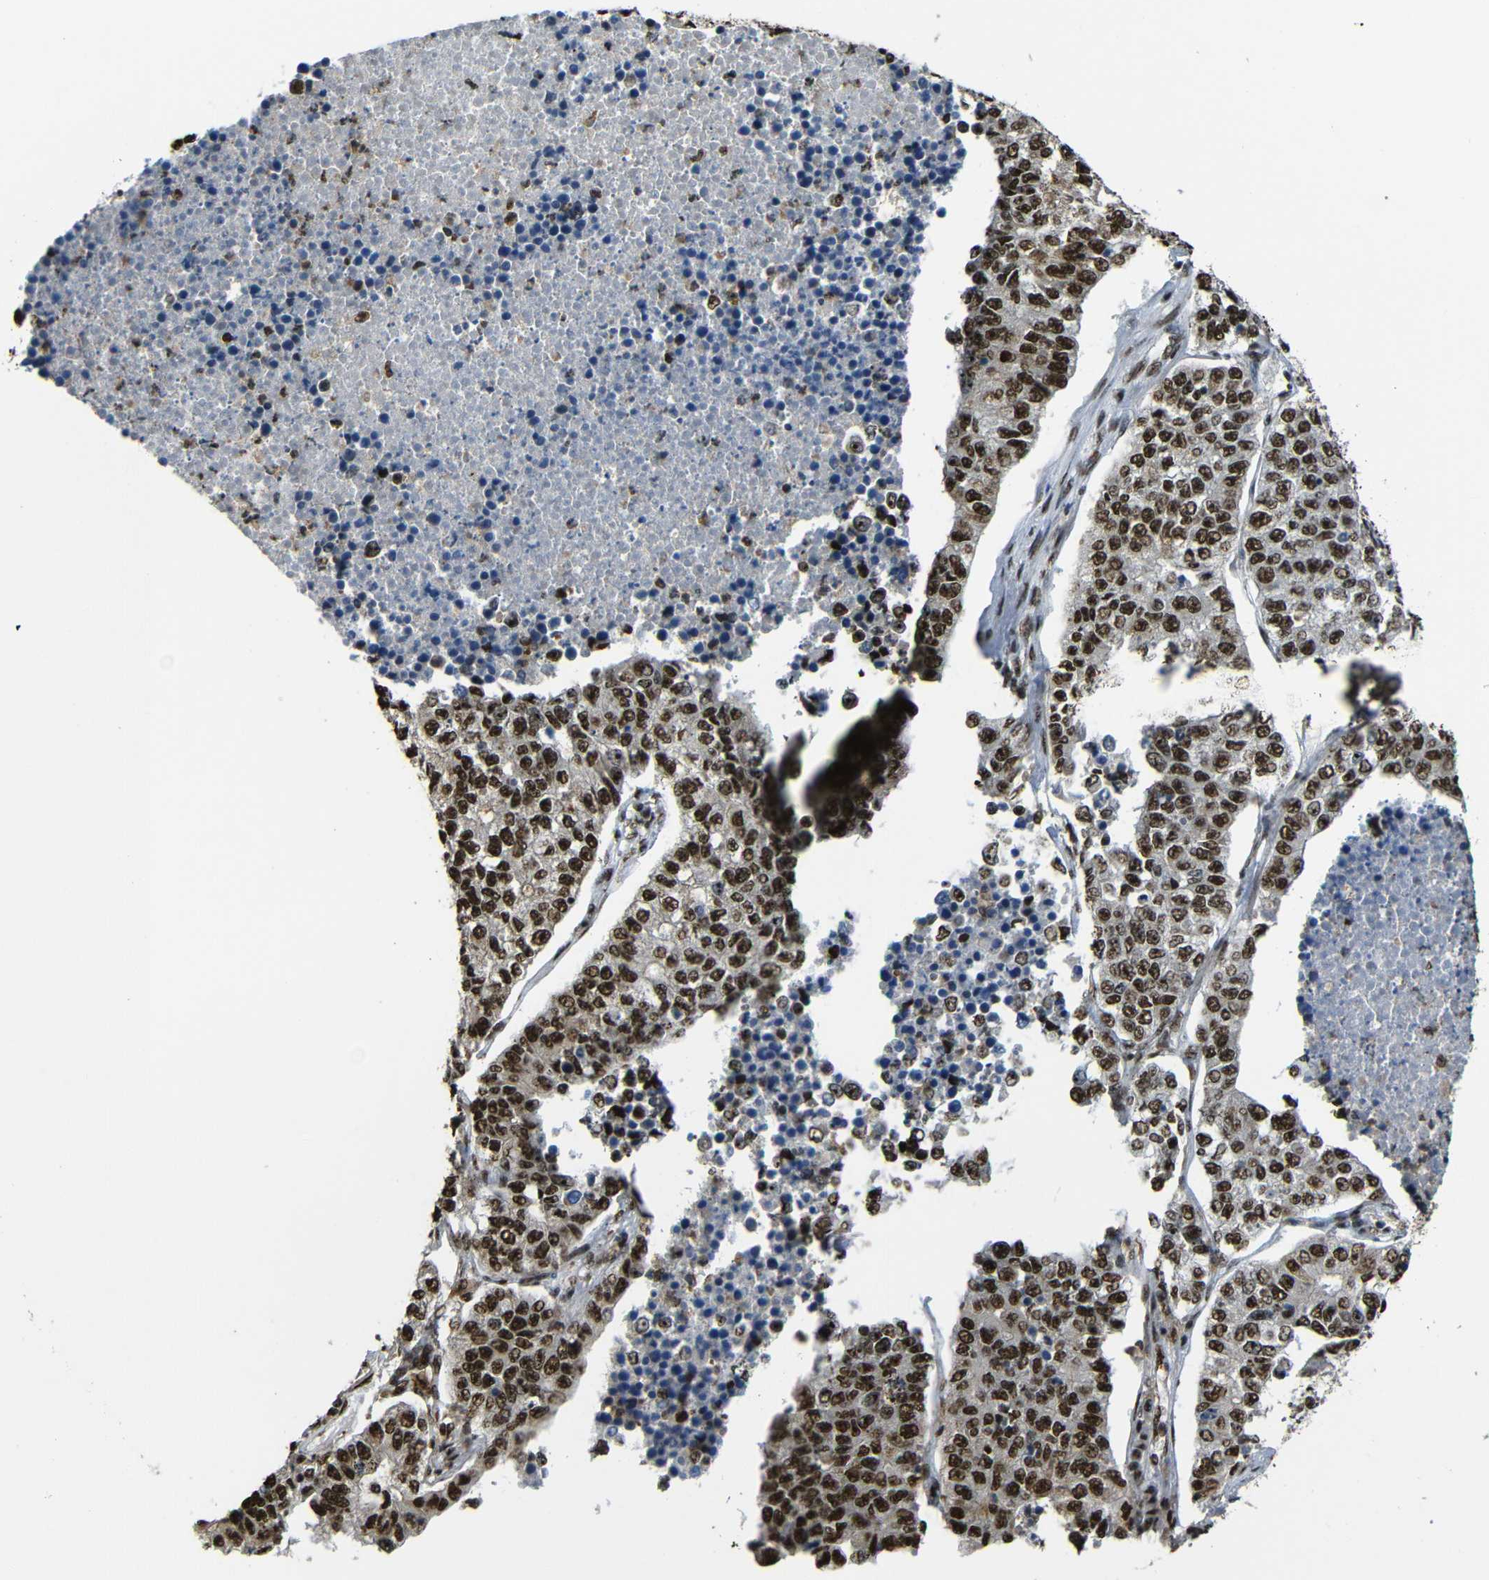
{"staining": {"intensity": "moderate", "quantity": ">75%", "location": "cytoplasmic/membranous,nuclear"}, "tissue": "lung cancer", "cell_type": "Tumor cells", "image_type": "cancer", "snomed": [{"axis": "morphology", "description": "Adenocarcinoma, NOS"}, {"axis": "topography", "description": "Lung"}], "caption": "DAB immunohistochemical staining of human lung adenocarcinoma displays moderate cytoplasmic/membranous and nuclear protein staining in about >75% of tumor cells.", "gene": "TCF7L2", "patient": {"sex": "male", "age": 49}}